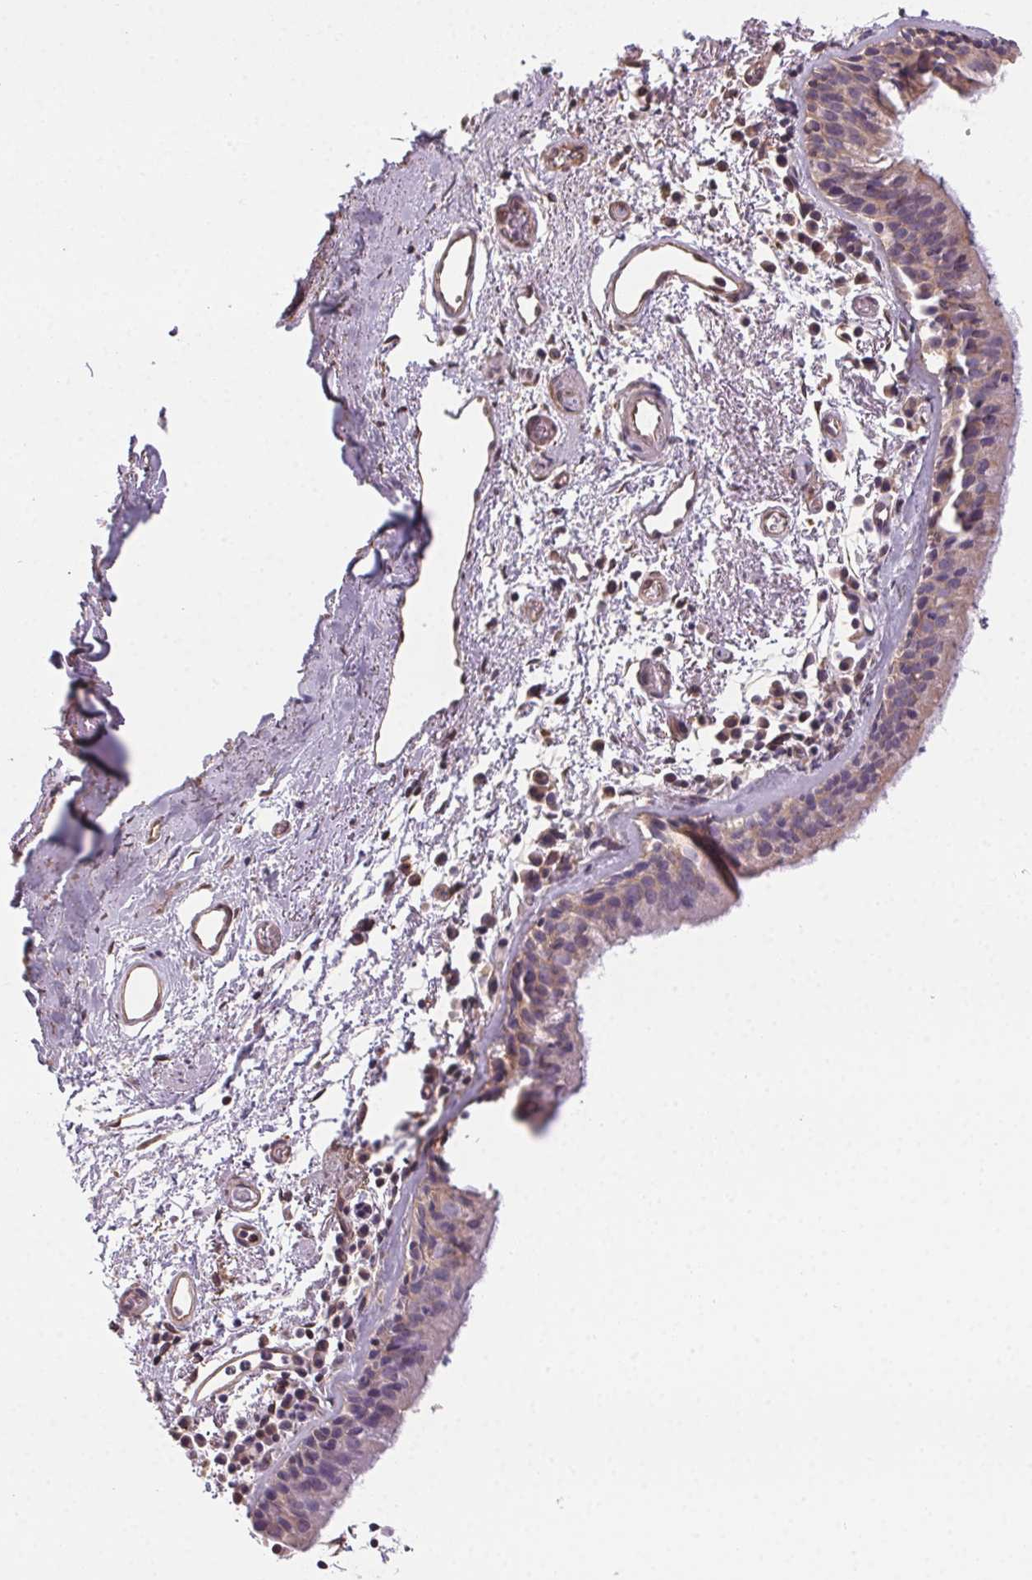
{"staining": {"intensity": "weak", "quantity": "25%-75%", "location": "cytoplasmic/membranous"}, "tissue": "bronchus", "cell_type": "Respiratory epithelial cells", "image_type": "normal", "snomed": [{"axis": "morphology", "description": "Normal tissue, NOS"}, {"axis": "morphology", "description": "Adenocarcinoma, NOS"}, {"axis": "topography", "description": "Bronchus"}], "caption": "About 25%-75% of respiratory epithelial cells in normal bronchus show weak cytoplasmic/membranous protein positivity as visualized by brown immunohistochemical staining.", "gene": "PLA2G4F", "patient": {"sex": "male", "age": 68}}